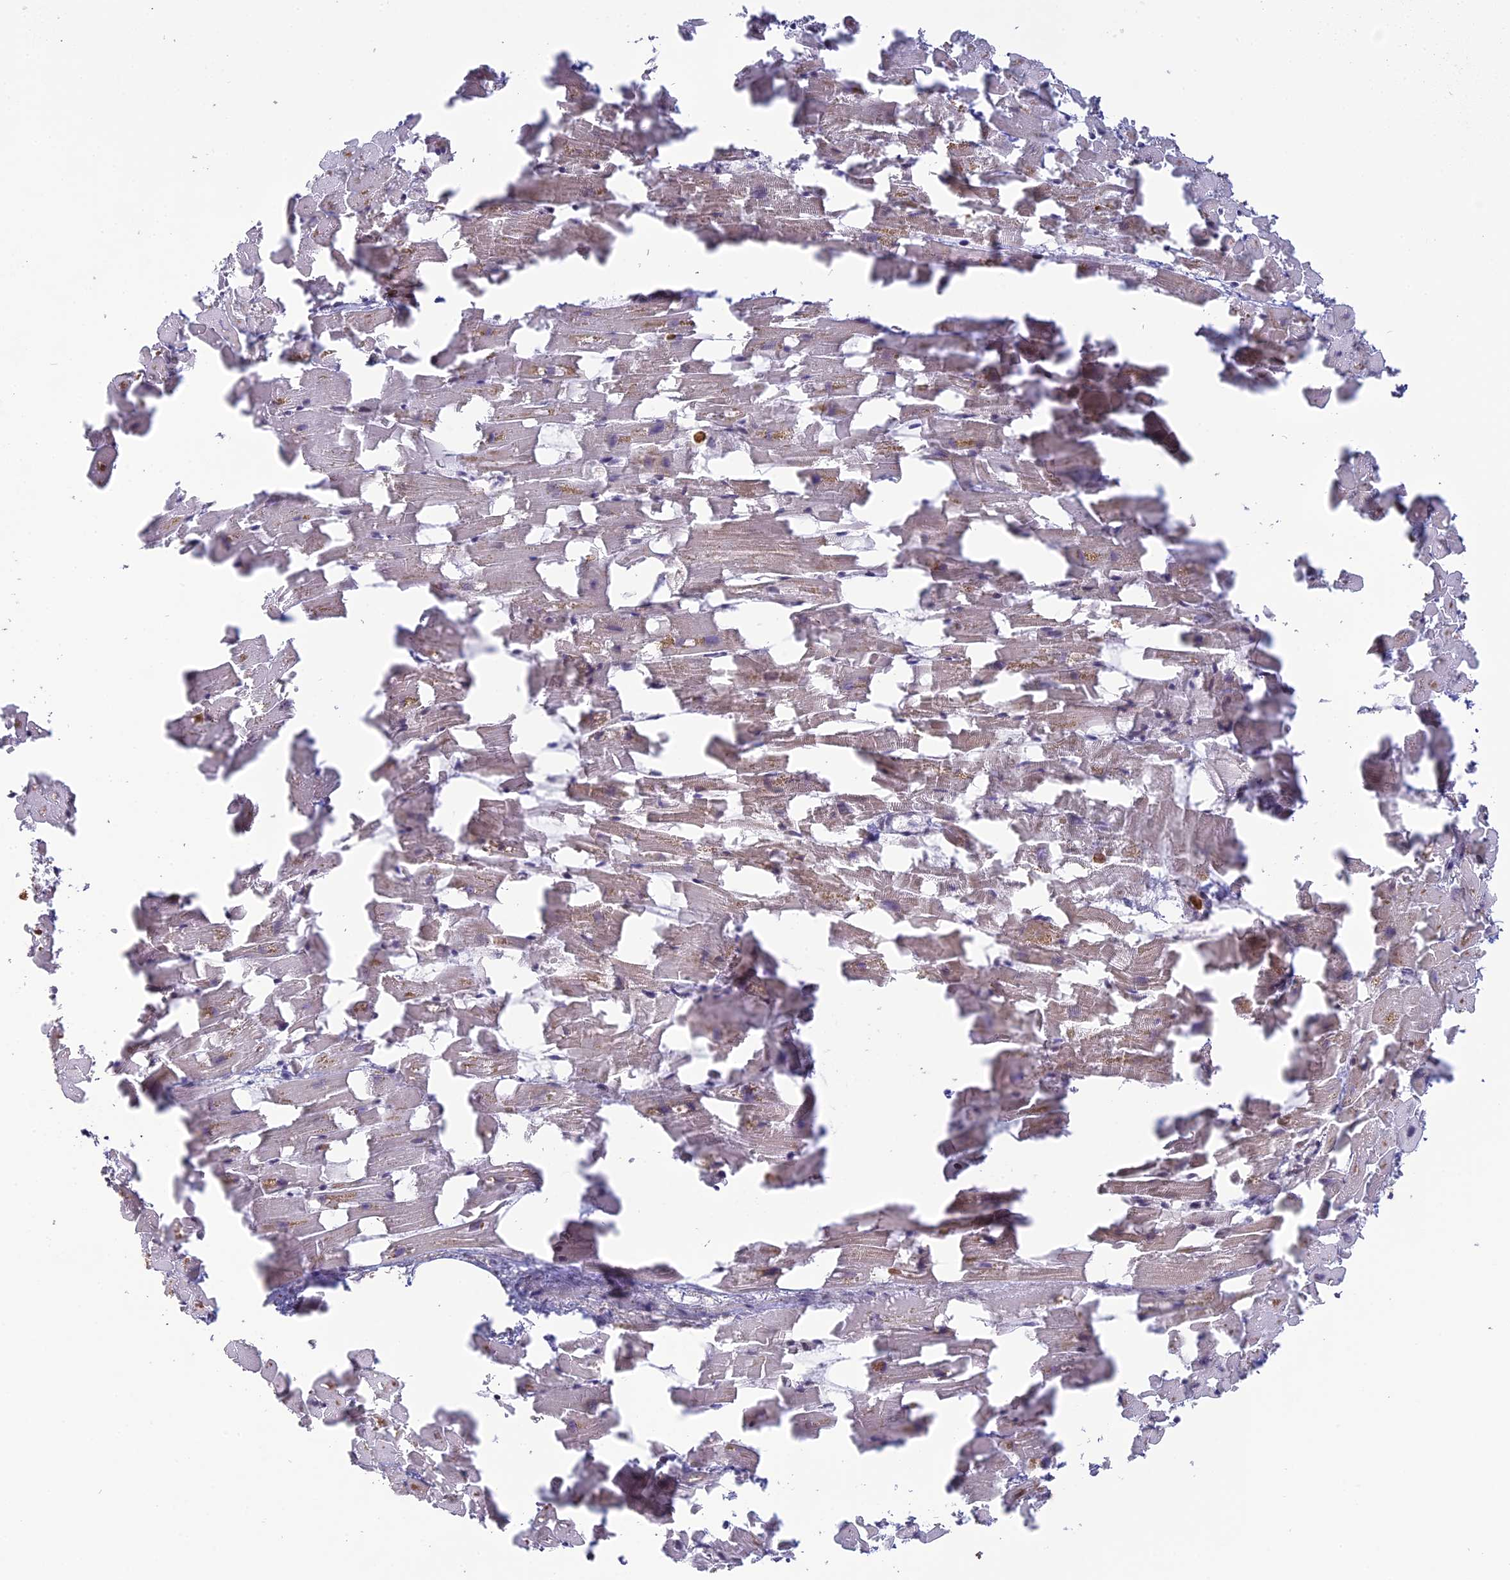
{"staining": {"intensity": "negative", "quantity": "none", "location": "none"}, "tissue": "heart muscle", "cell_type": "Cardiomyocytes", "image_type": "normal", "snomed": [{"axis": "morphology", "description": "Normal tissue, NOS"}, {"axis": "topography", "description": "Heart"}], "caption": "Histopathology image shows no protein expression in cardiomyocytes of unremarkable heart muscle. (Brightfield microscopy of DAB (3,3'-diaminobenzidine) immunohistochemistry at high magnification).", "gene": "APOBR", "patient": {"sex": "female", "age": 64}}